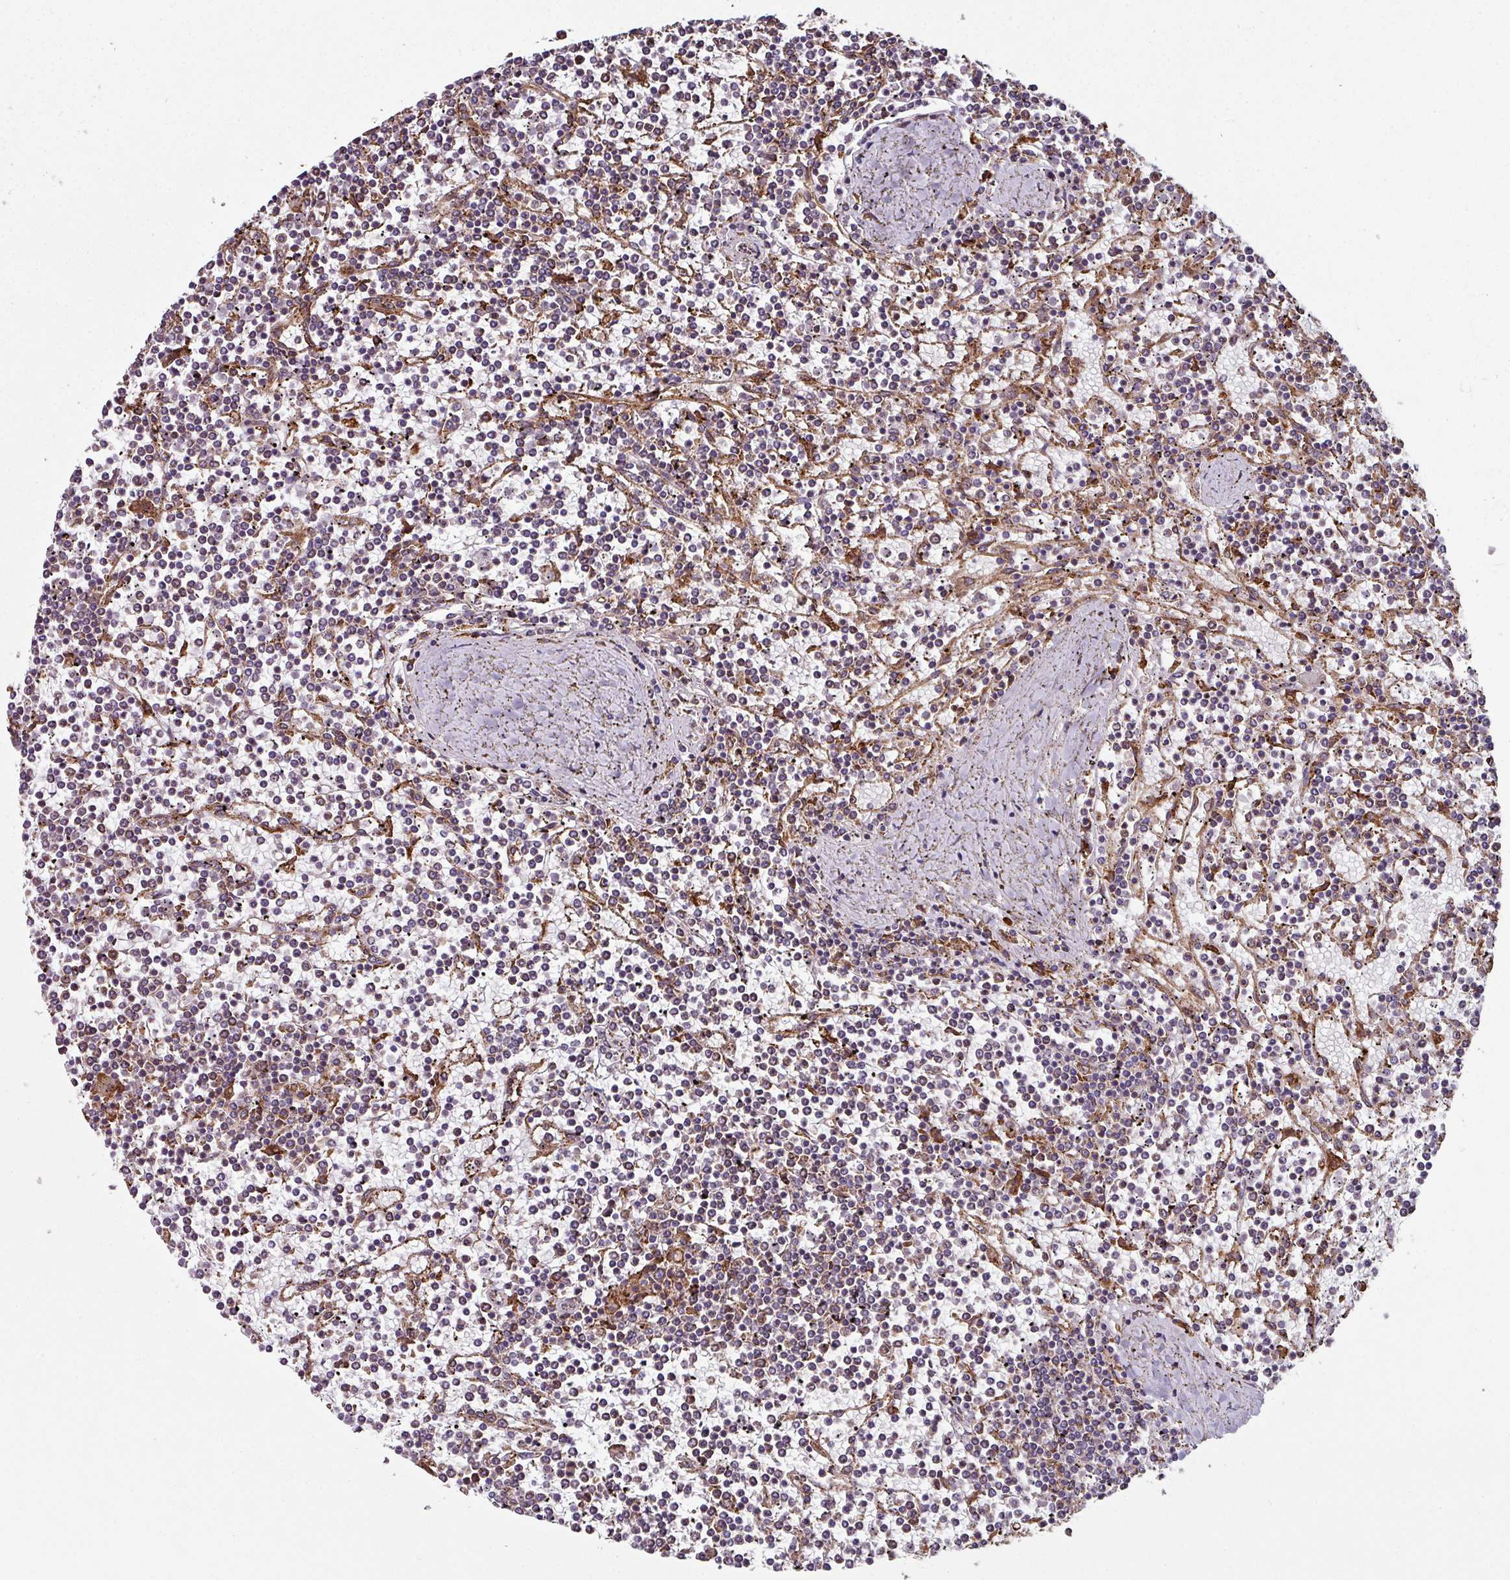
{"staining": {"intensity": "weak", "quantity": ">75%", "location": "cytoplasmic/membranous"}, "tissue": "lymphoma", "cell_type": "Tumor cells", "image_type": "cancer", "snomed": [{"axis": "morphology", "description": "Malignant lymphoma, non-Hodgkin's type, Low grade"}, {"axis": "topography", "description": "Spleen"}], "caption": "Lymphoma was stained to show a protein in brown. There is low levels of weak cytoplasmic/membranous positivity in approximately >75% of tumor cells. Immunohistochemistry (ihc) stains the protein of interest in brown and the nuclei are stained blue.", "gene": "FAT4", "patient": {"sex": "female", "age": 19}}